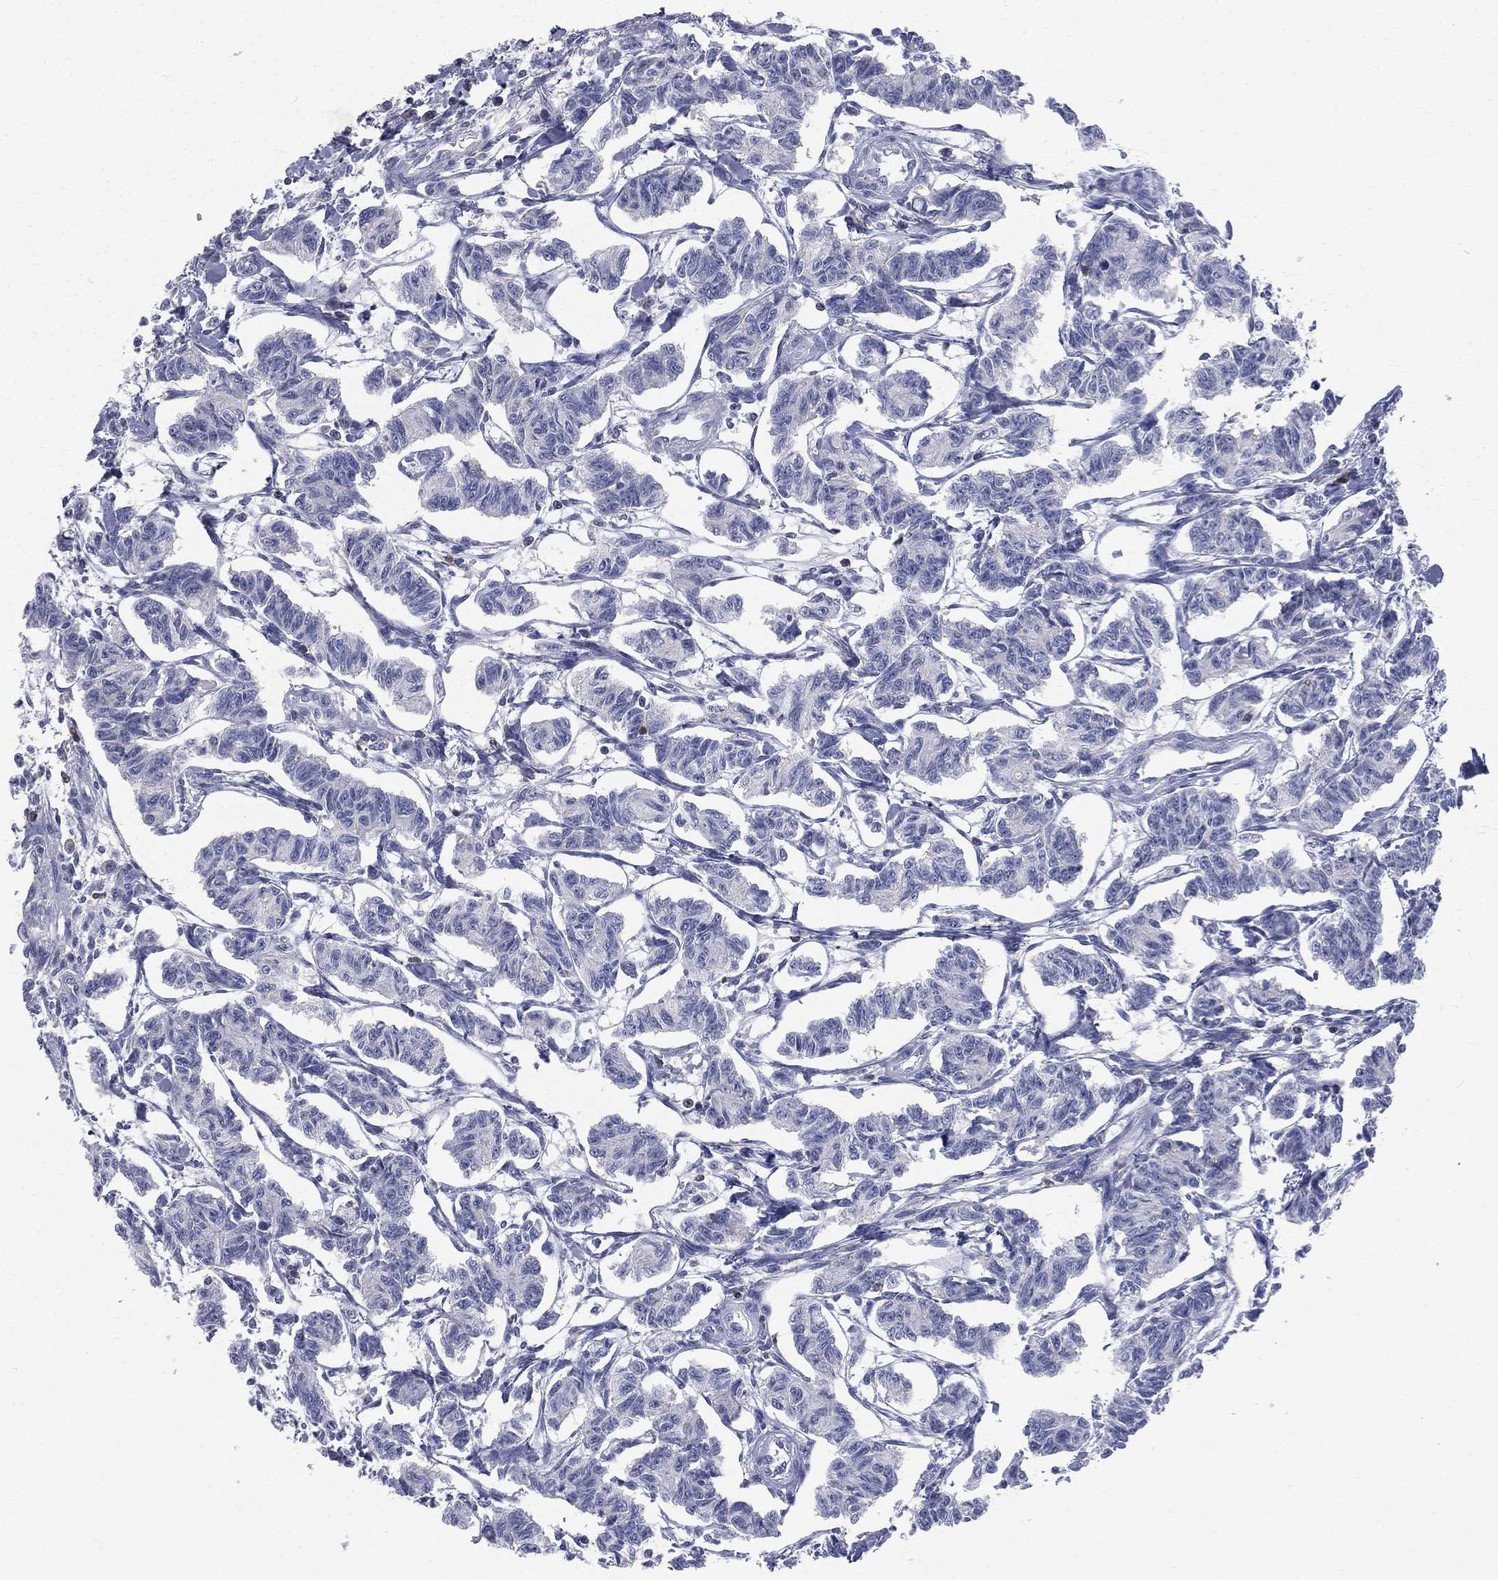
{"staining": {"intensity": "negative", "quantity": "none", "location": "none"}, "tissue": "carcinoid", "cell_type": "Tumor cells", "image_type": "cancer", "snomed": [{"axis": "morphology", "description": "Carcinoid, malignant, NOS"}, {"axis": "topography", "description": "Kidney"}], "caption": "This micrograph is of carcinoid stained with IHC to label a protein in brown with the nuclei are counter-stained blue. There is no positivity in tumor cells. Brightfield microscopy of immunohistochemistry stained with DAB (brown) and hematoxylin (blue), captured at high magnification.", "gene": "CD3D", "patient": {"sex": "female", "age": 41}}